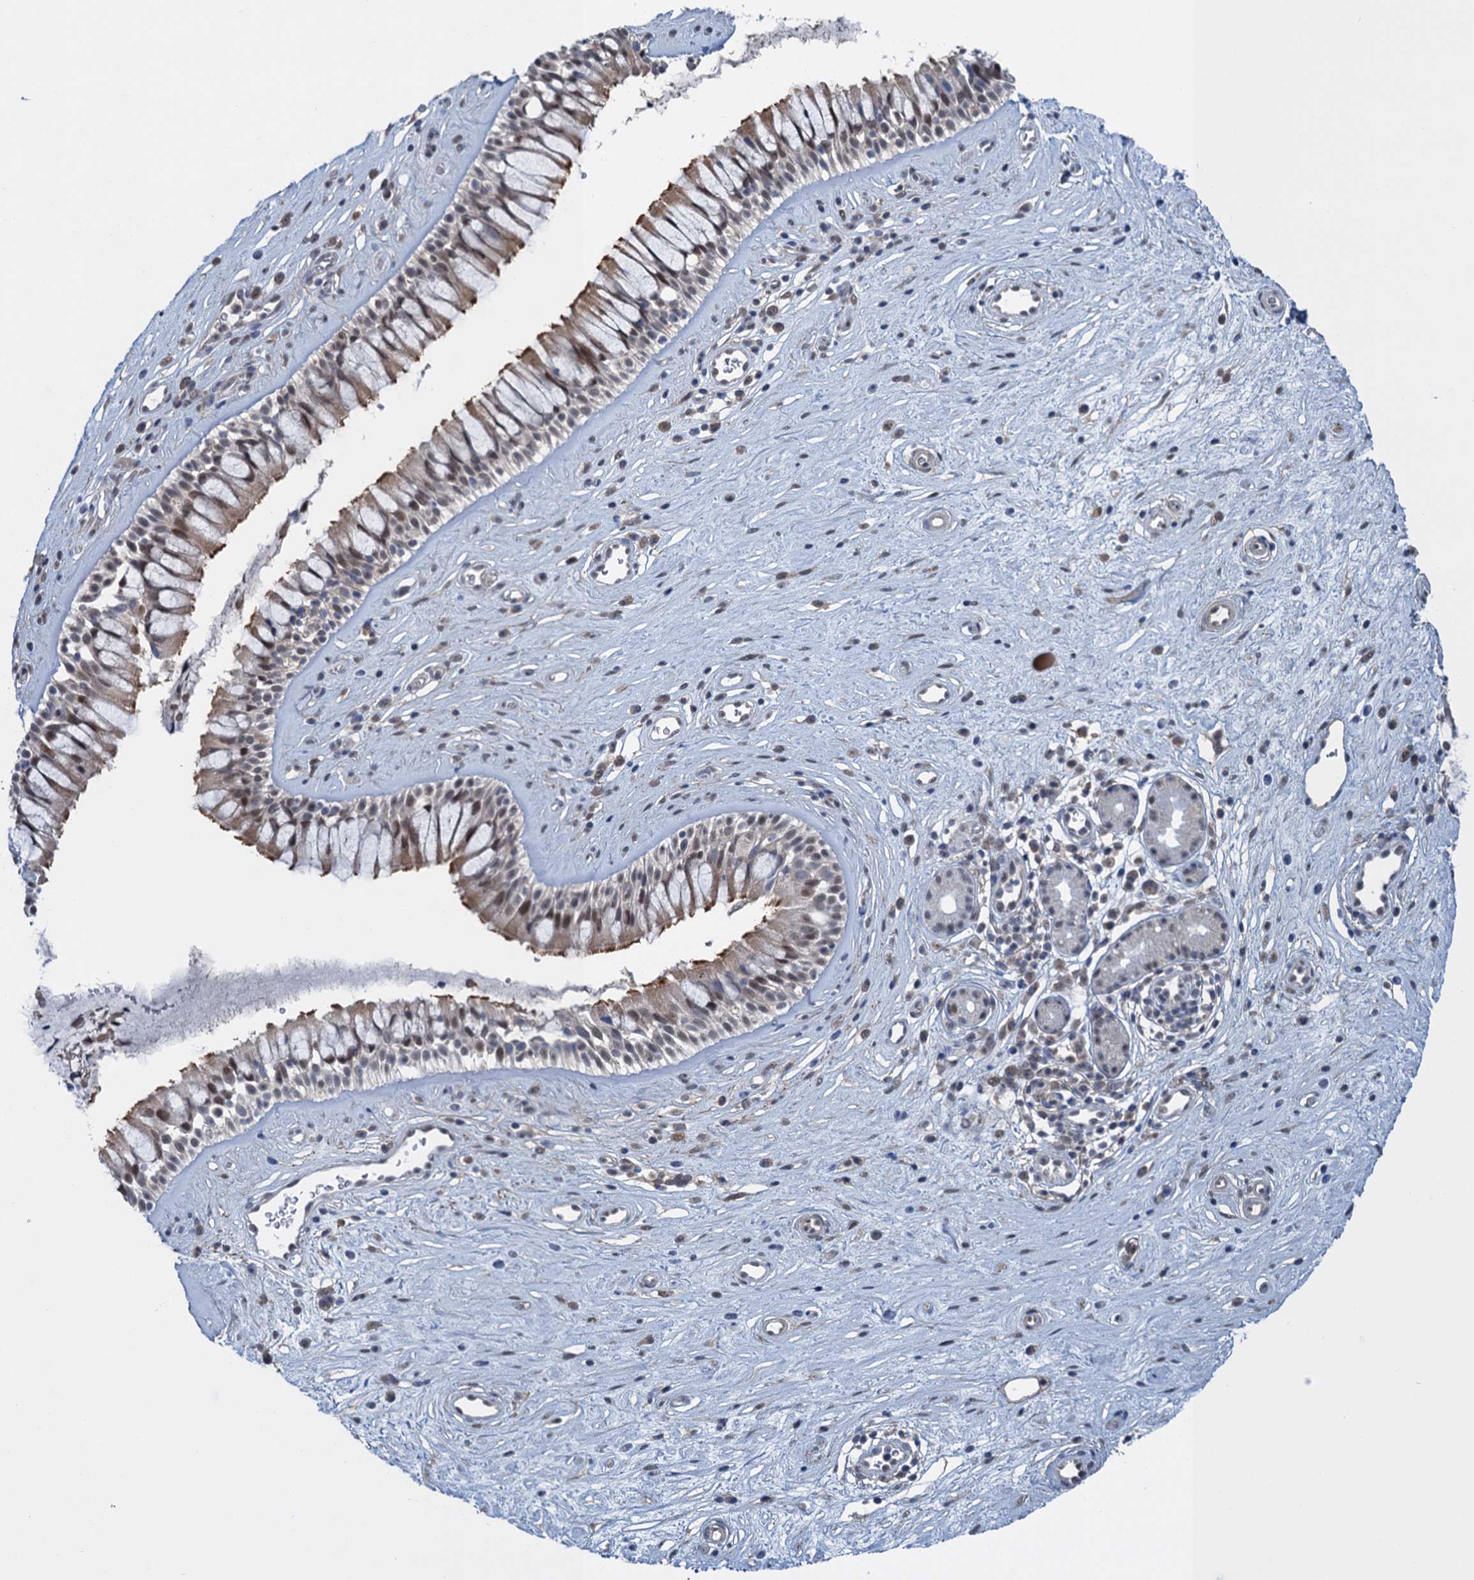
{"staining": {"intensity": "moderate", "quantity": "25%-75%", "location": "cytoplasmic/membranous,nuclear"}, "tissue": "nasopharynx", "cell_type": "Respiratory epithelial cells", "image_type": "normal", "snomed": [{"axis": "morphology", "description": "Normal tissue, NOS"}, {"axis": "topography", "description": "Nasopharynx"}], "caption": "Protein staining by IHC displays moderate cytoplasmic/membranous,nuclear expression in approximately 25%-75% of respiratory epithelial cells in benign nasopharynx.", "gene": "SAE1", "patient": {"sex": "male", "age": 32}}